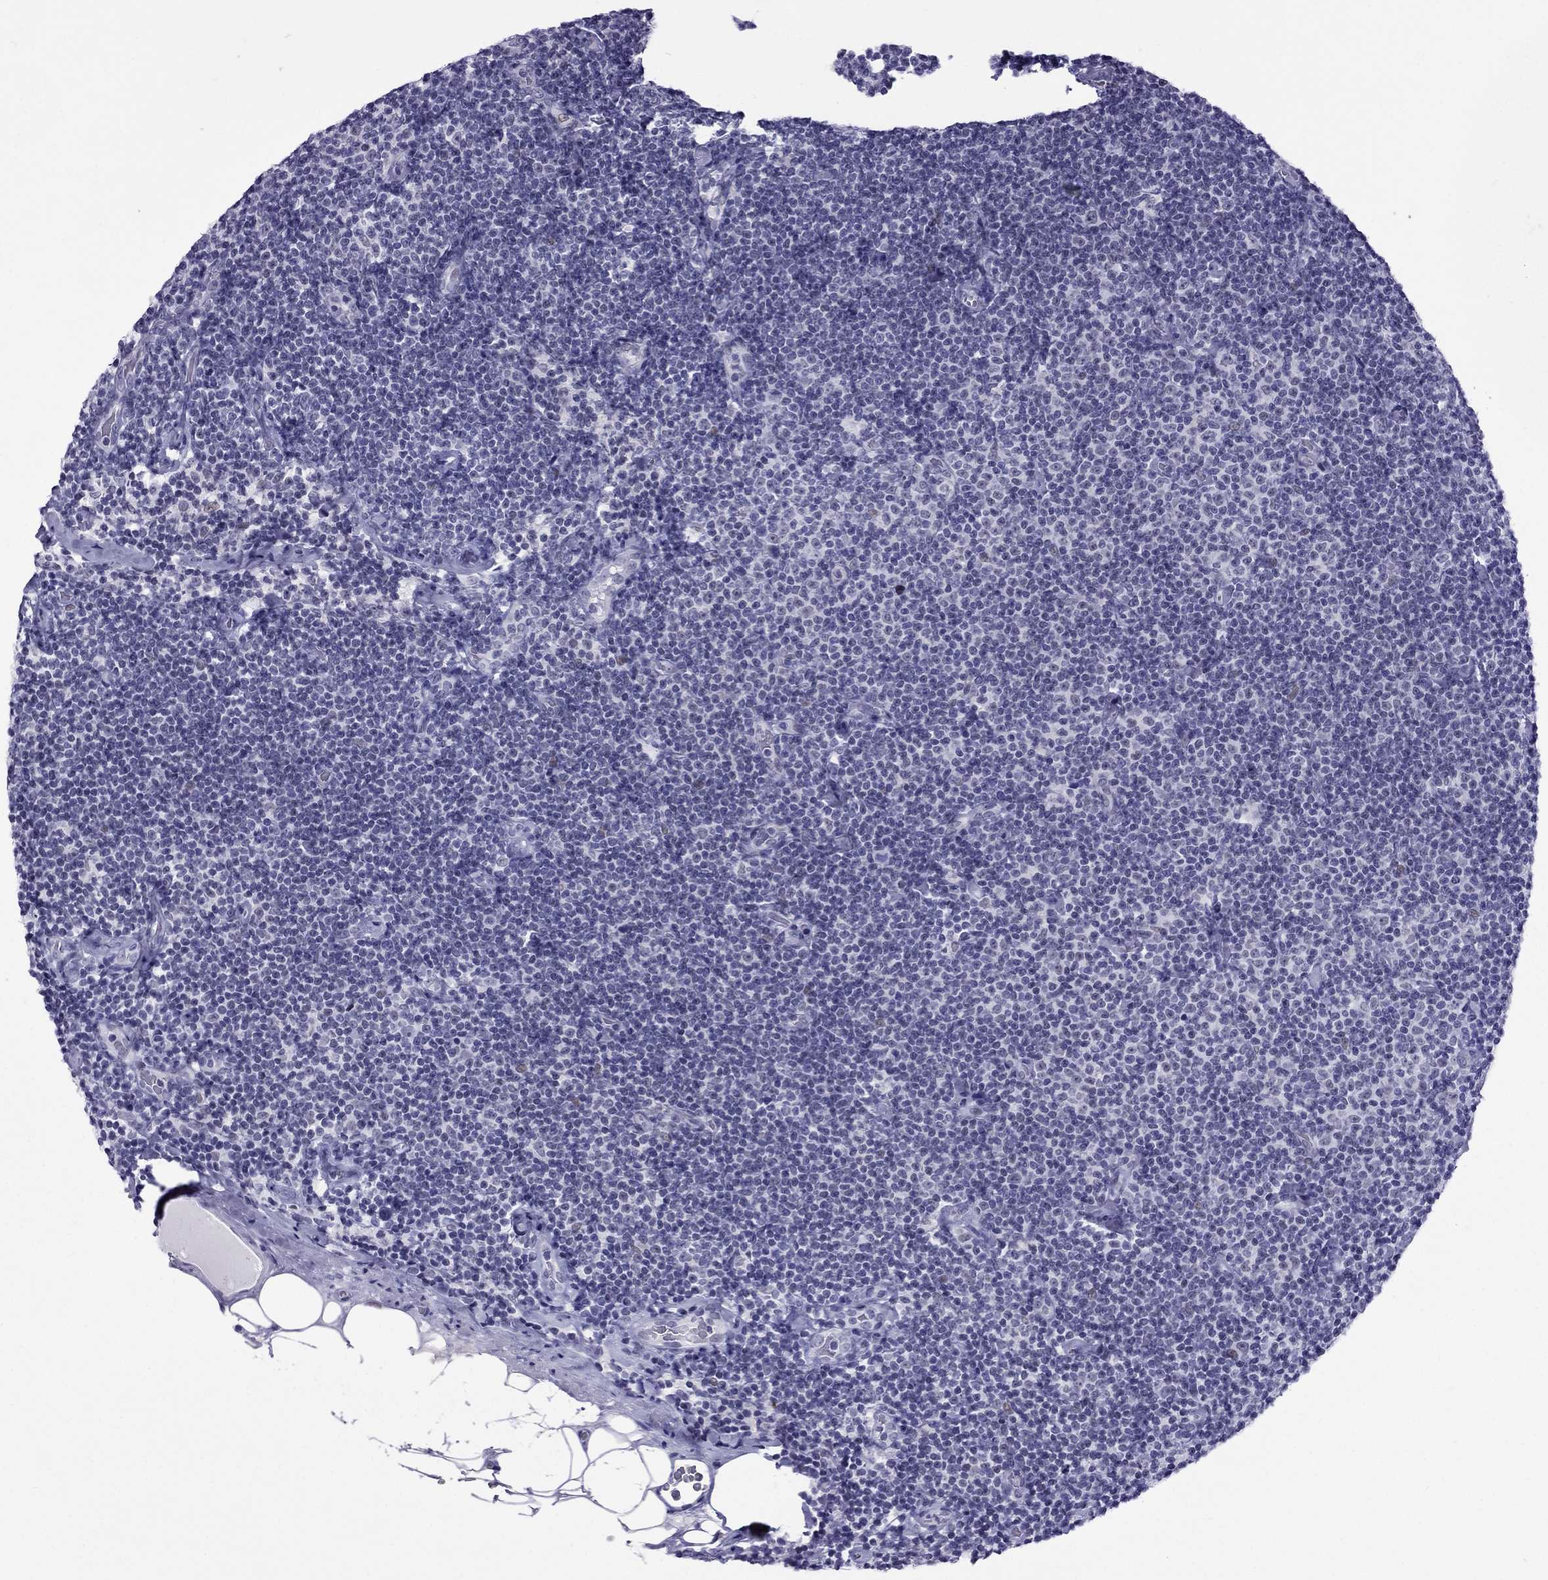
{"staining": {"intensity": "negative", "quantity": "none", "location": "none"}, "tissue": "lymphoma", "cell_type": "Tumor cells", "image_type": "cancer", "snomed": [{"axis": "morphology", "description": "Malignant lymphoma, non-Hodgkin's type, Low grade"}, {"axis": "topography", "description": "Lymph node"}], "caption": "Lymphoma stained for a protein using immunohistochemistry exhibits no expression tumor cells.", "gene": "MYLK3", "patient": {"sex": "male", "age": 81}}